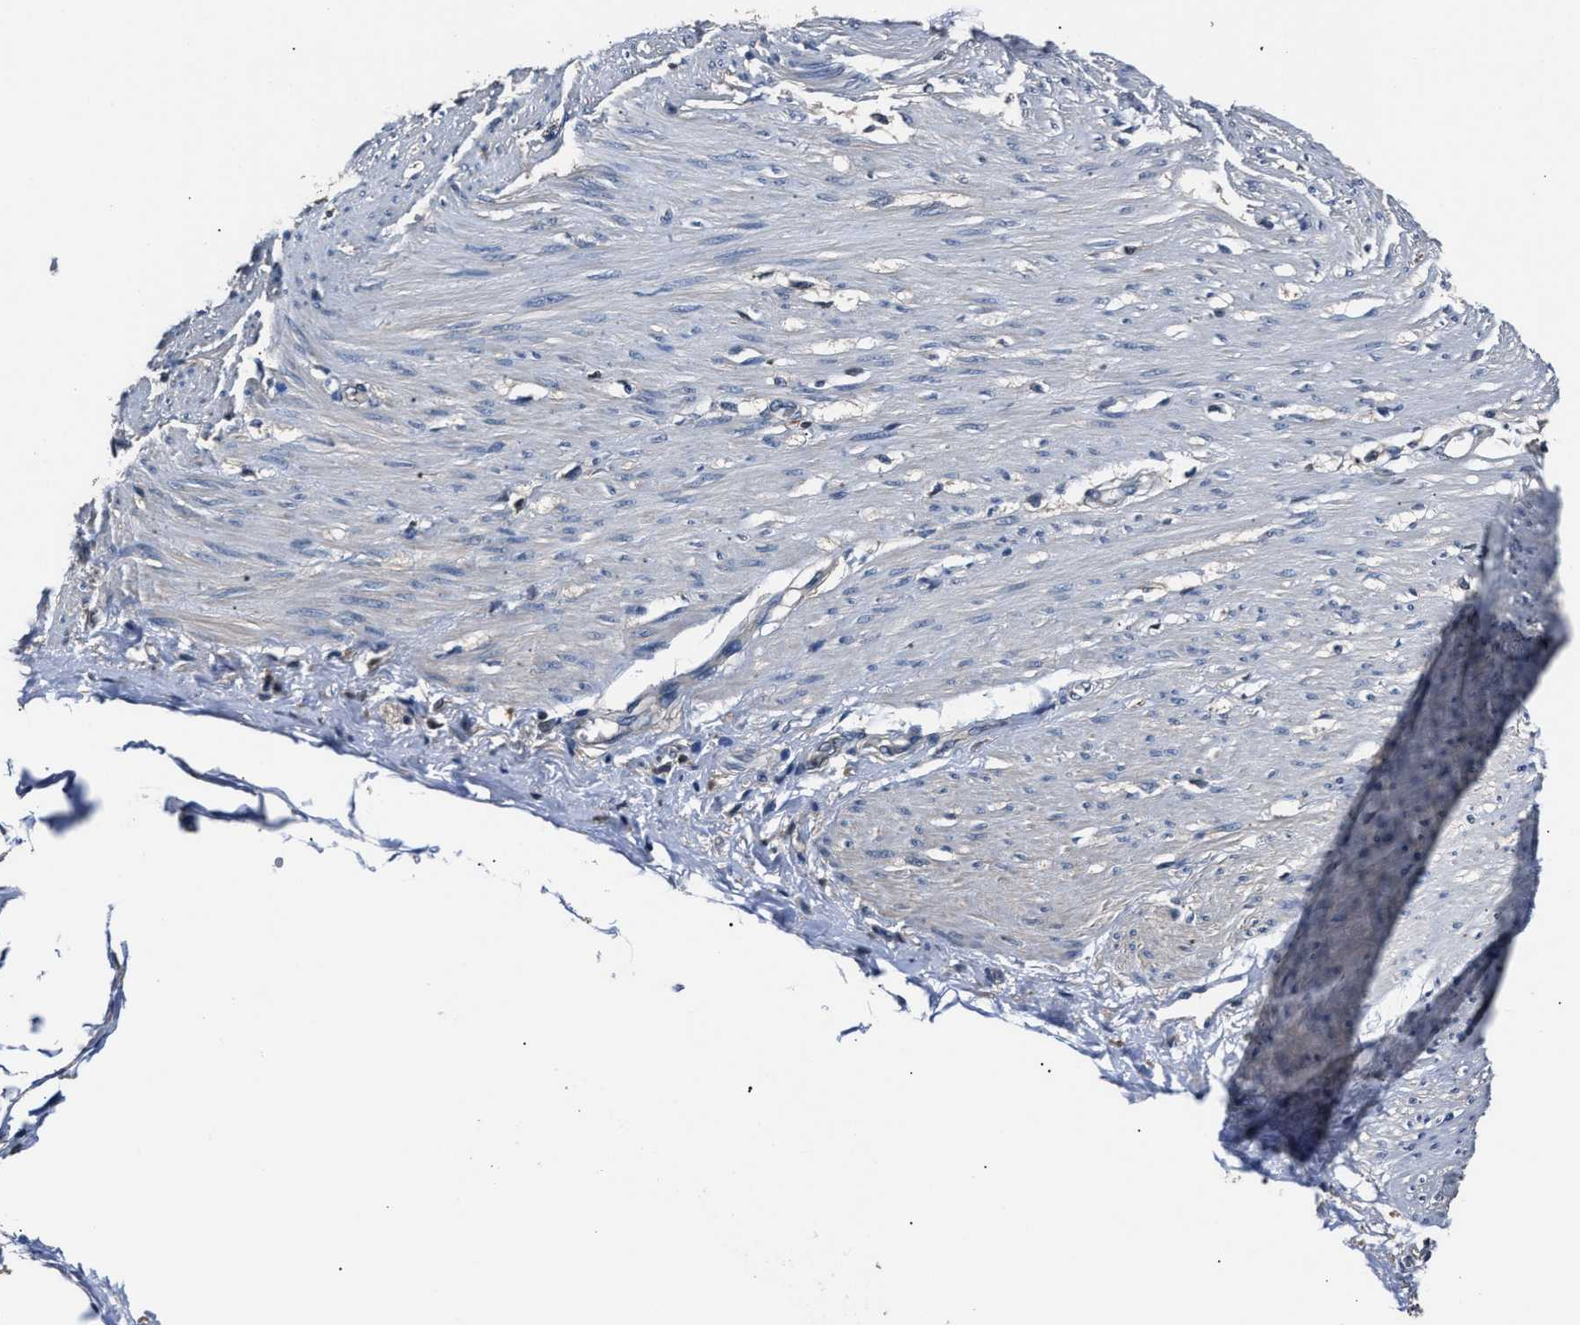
{"staining": {"intensity": "negative", "quantity": "none", "location": "none"}, "tissue": "adipose tissue", "cell_type": "Adipocytes", "image_type": "normal", "snomed": [{"axis": "morphology", "description": "Normal tissue, NOS"}, {"axis": "morphology", "description": "Adenocarcinoma, NOS"}, {"axis": "topography", "description": "Colon"}, {"axis": "topography", "description": "Peripheral nerve tissue"}], "caption": "Micrograph shows no significant protein expression in adipocytes of unremarkable adipose tissue.", "gene": "GSTP1", "patient": {"sex": "male", "age": 14}}